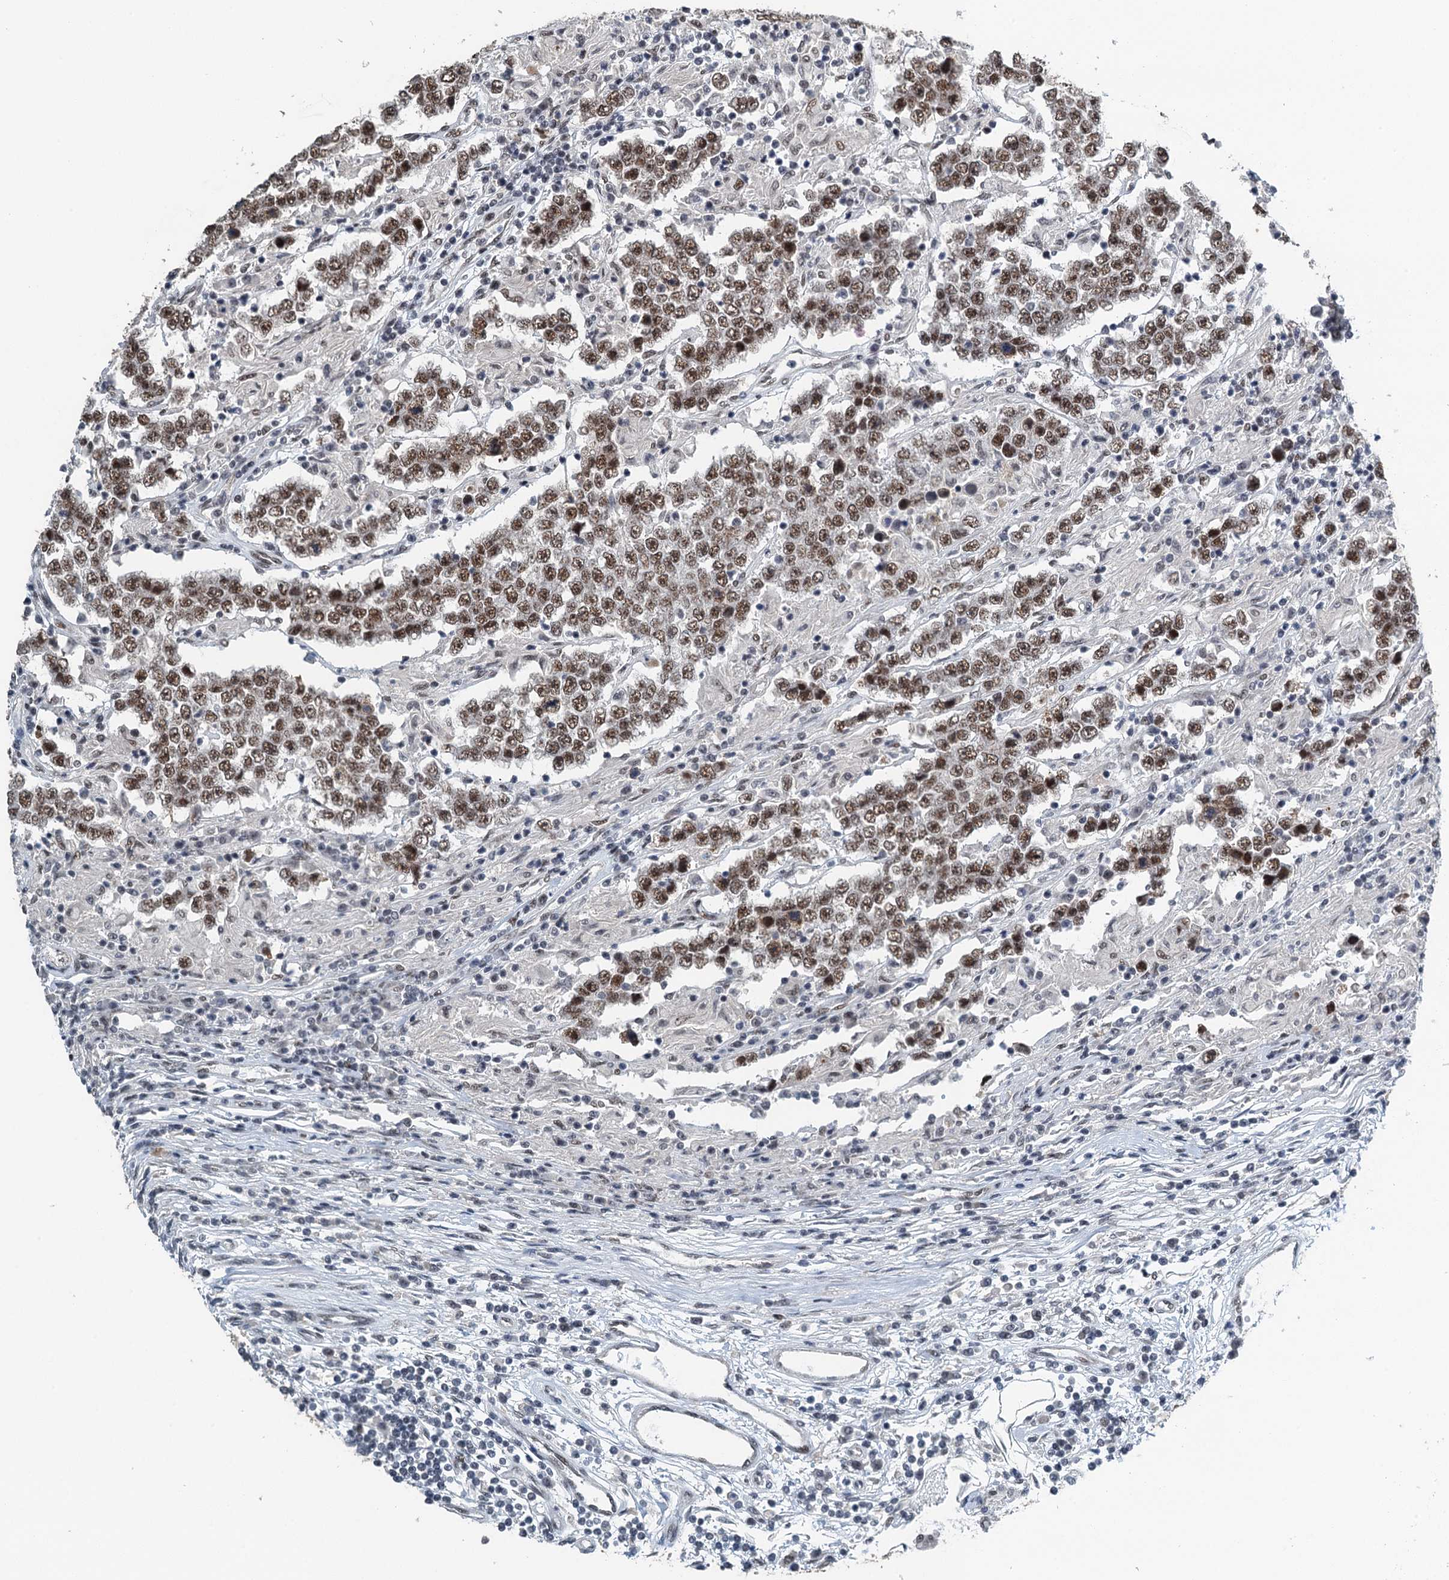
{"staining": {"intensity": "moderate", "quantity": ">75%", "location": "nuclear"}, "tissue": "testis cancer", "cell_type": "Tumor cells", "image_type": "cancer", "snomed": [{"axis": "morphology", "description": "Normal tissue, NOS"}, {"axis": "morphology", "description": "Urothelial carcinoma, High grade"}, {"axis": "morphology", "description": "Seminoma, NOS"}, {"axis": "morphology", "description": "Carcinoma, Embryonal, NOS"}, {"axis": "topography", "description": "Urinary bladder"}, {"axis": "topography", "description": "Testis"}], "caption": "Immunohistochemistry image of neoplastic tissue: testis cancer stained using IHC displays medium levels of moderate protein expression localized specifically in the nuclear of tumor cells, appearing as a nuclear brown color.", "gene": "MTA3", "patient": {"sex": "male", "age": 41}}